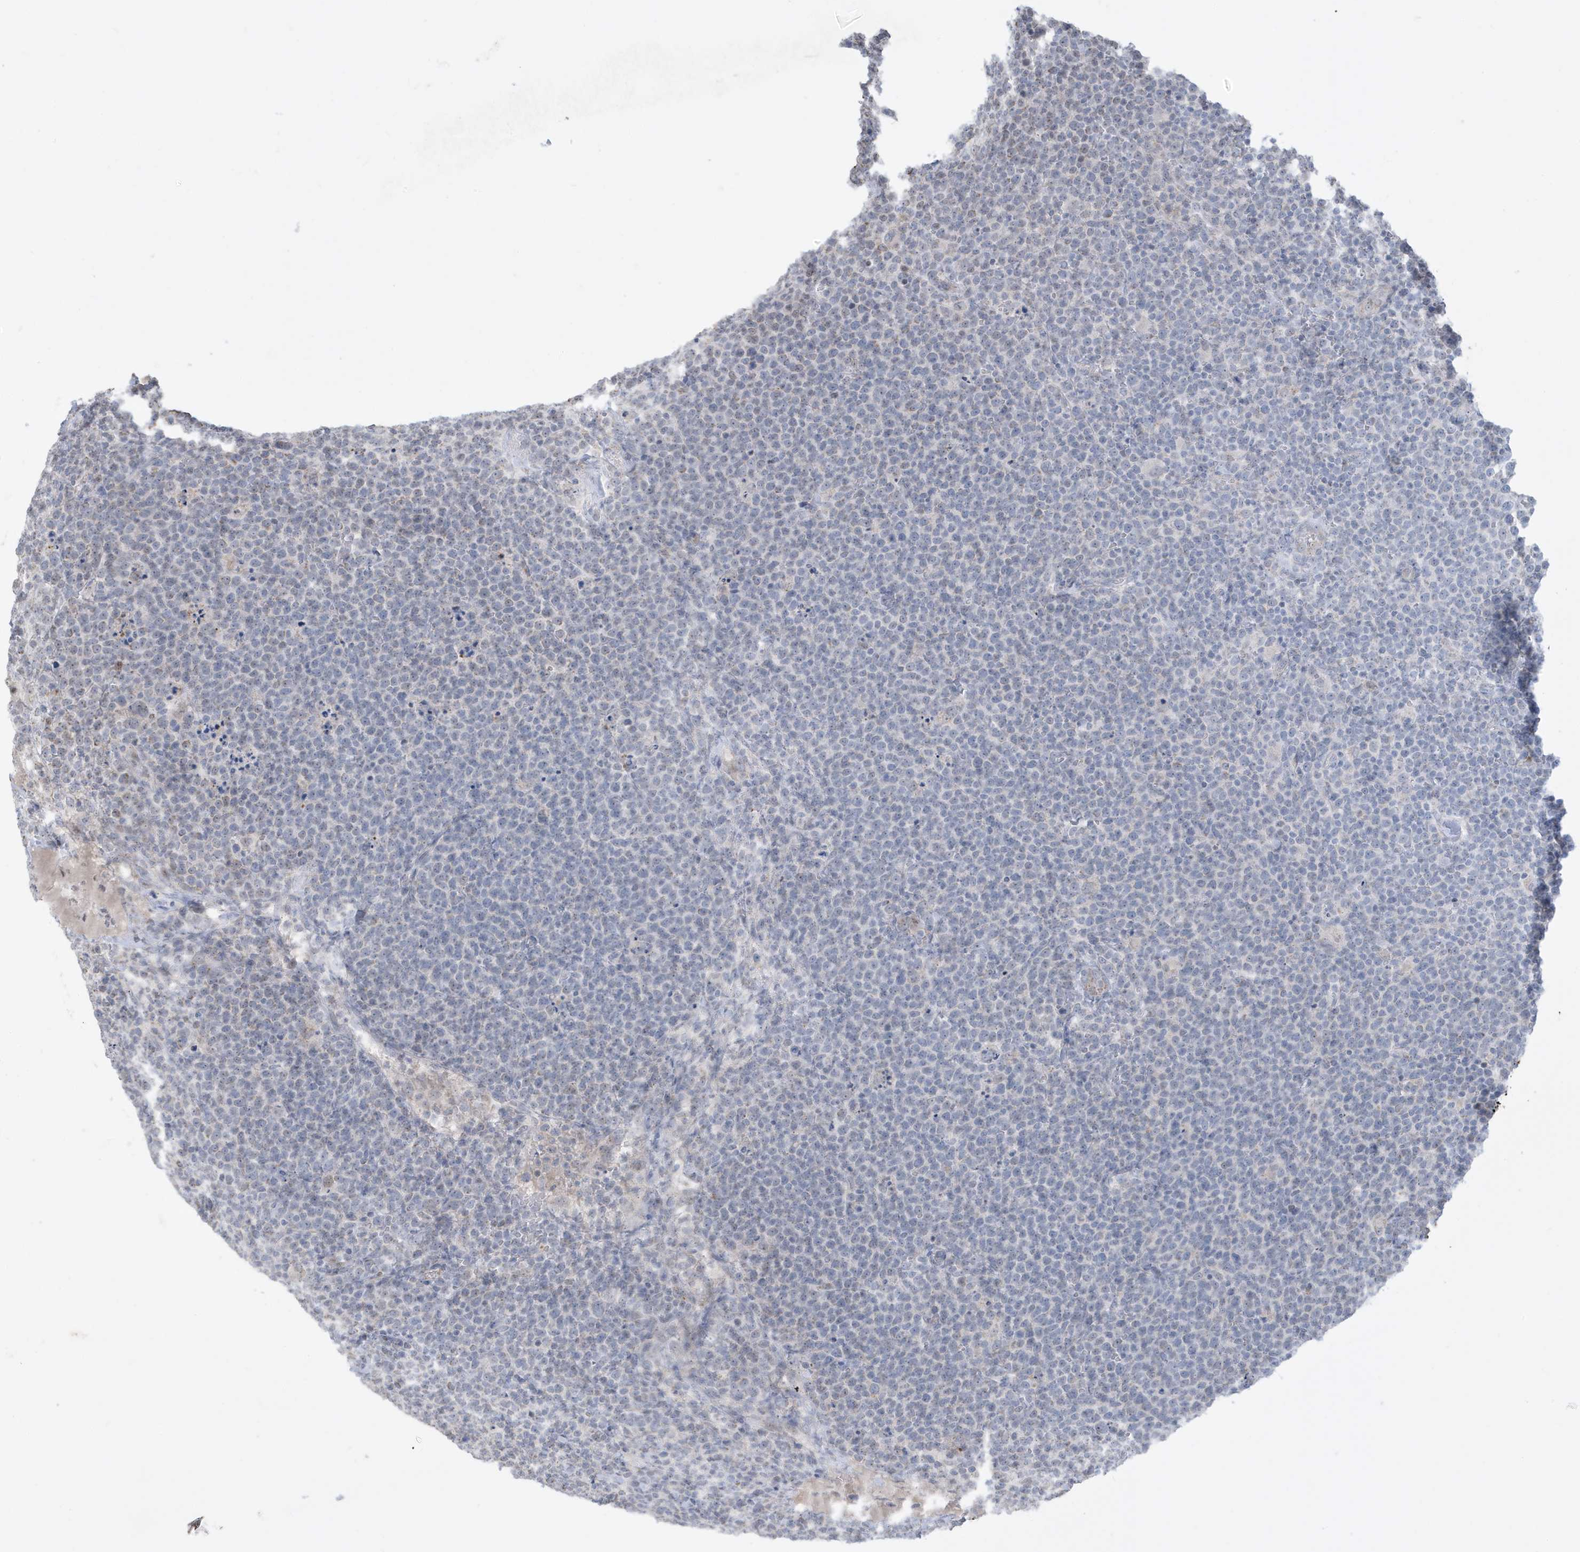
{"staining": {"intensity": "negative", "quantity": "none", "location": "none"}, "tissue": "lymphoma", "cell_type": "Tumor cells", "image_type": "cancer", "snomed": [{"axis": "morphology", "description": "Malignant lymphoma, non-Hodgkin's type, High grade"}, {"axis": "topography", "description": "Lymph node"}], "caption": "This image is of malignant lymphoma, non-Hodgkin's type (high-grade) stained with IHC to label a protein in brown with the nuclei are counter-stained blue. There is no positivity in tumor cells. (DAB (3,3'-diaminobenzidine) IHC, high magnification).", "gene": "FNDC1", "patient": {"sex": "male", "age": 61}}